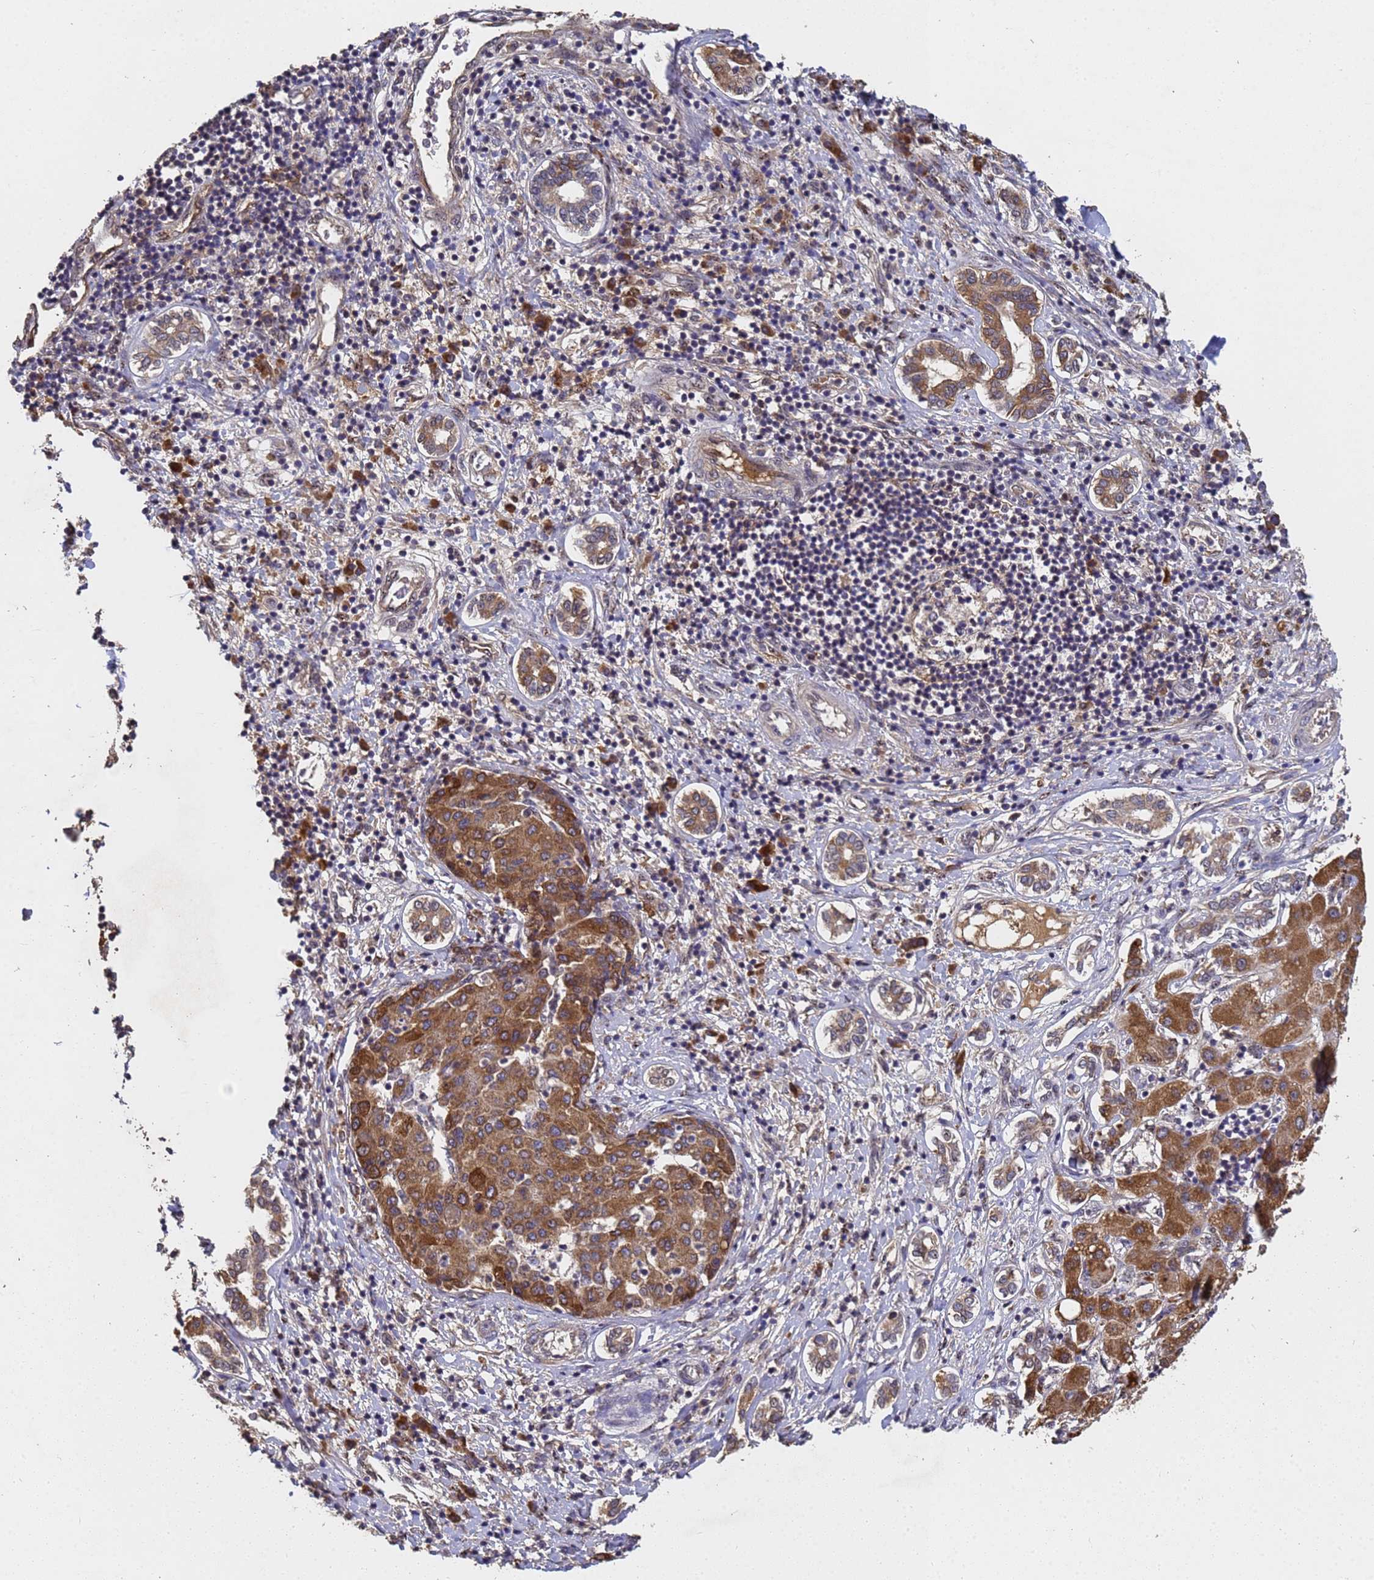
{"staining": {"intensity": "moderate", "quantity": ">75%", "location": "cytoplasmic/membranous"}, "tissue": "liver cancer", "cell_type": "Tumor cells", "image_type": "cancer", "snomed": [{"axis": "morphology", "description": "Carcinoma, Hepatocellular, NOS"}, {"axis": "topography", "description": "Liver"}], "caption": "High-magnification brightfield microscopy of liver cancer (hepatocellular carcinoma) stained with DAB (brown) and counterstained with hematoxylin (blue). tumor cells exhibit moderate cytoplasmic/membranous expression is seen in about>75% of cells. (DAB IHC, brown staining for protein, blue staining for nuclei).", "gene": "SECISBP2", "patient": {"sex": "male", "age": 65}}